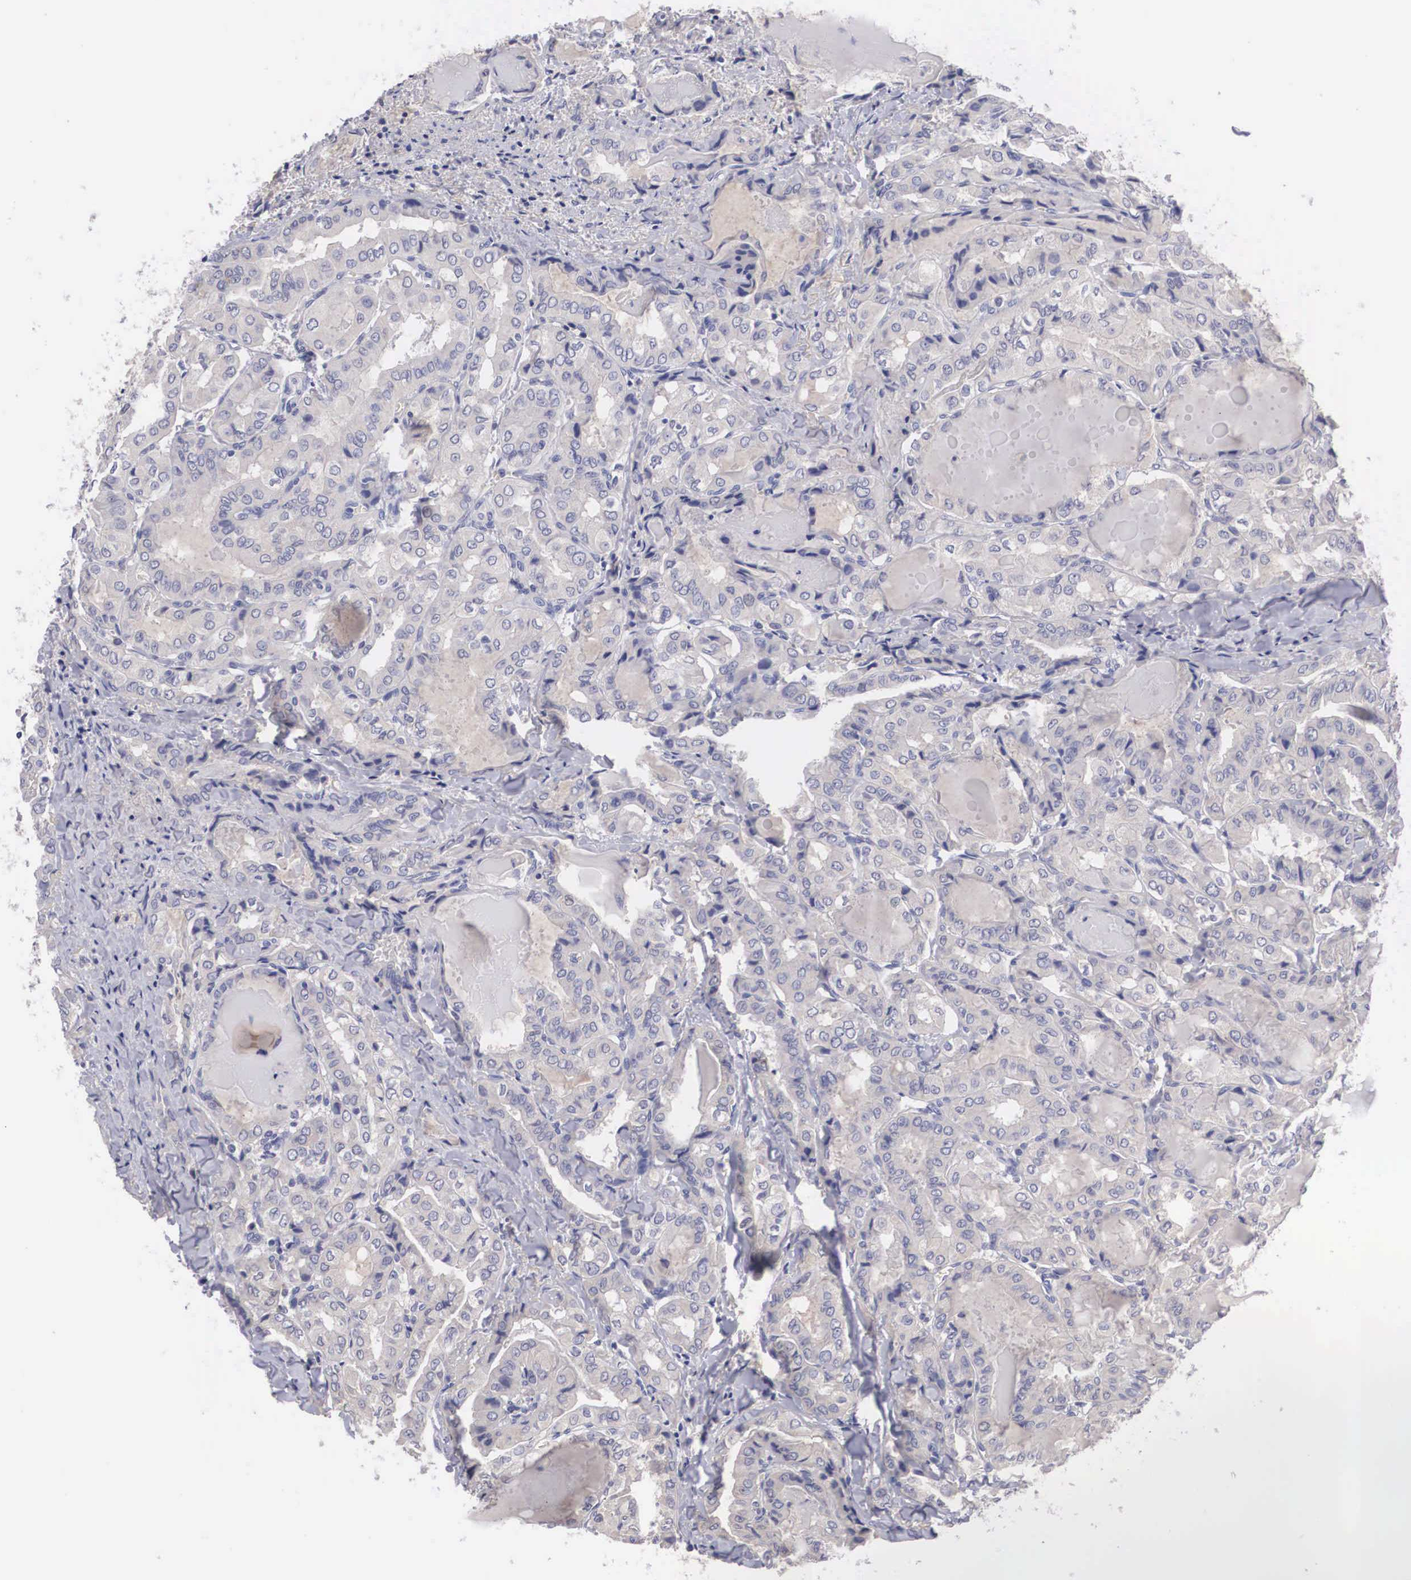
{"staining": {"intensity": "weak", "quantity": "25%-75%", "location": "cytoplasmic/membranous"}, "tissue": "thyroid cancer", "cell_type": "Tumor cells", "image_type": "cancer", "snomed": [{"axis": "morphology", "description": "Papillary adenocarcinoma, NOS"}, {"axis": "topography", "description": "Thyroid gland"}], "caption": "Brown immunohistochemical staining in human papillary adenocarcinoma (thyroid) displays weak cytoplasmic/membranous staining in about 25%-75% of tumor cells. (Brightfield microscopy of DAB IHC at high magnification).", "gene": "ABHD4", "patient": {"sex": "female", "age": 71}}